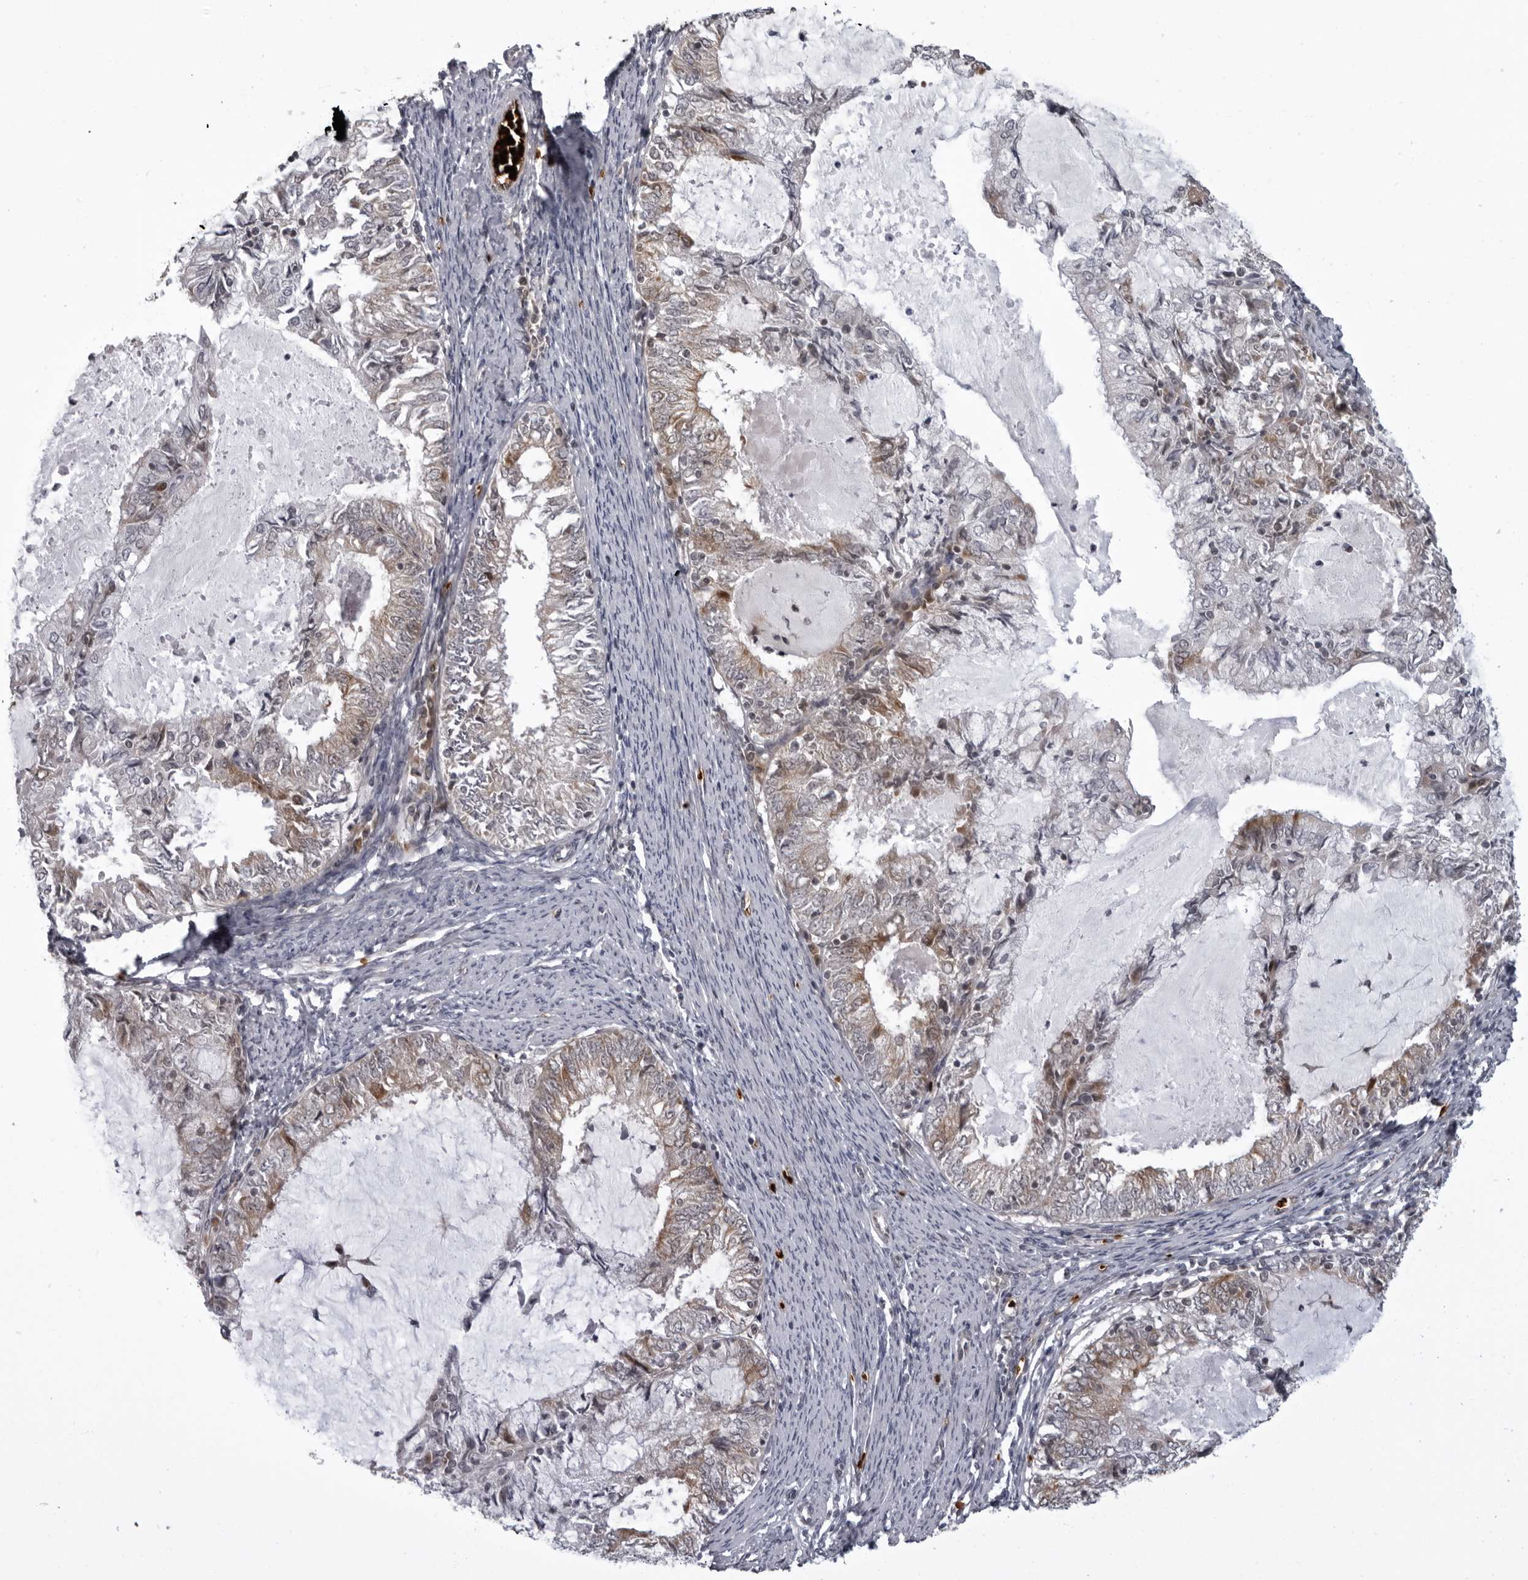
{"staining": {"intensity": "moderate", "quantity": "25%-75%", "location": "cytoplasmic/membranous"}, "tissue": "endometrial cancer", "cell_type": "Tumor cells", "image_type": "cancer", "snomed": [{"axis": "morphology", "description": "Adenocarcinoma, NOS"}, {"axis": "topography", "description": "Endometrium"}], "caption": "Protein analysis of endometrial adenocarcinoma tissue reveals moderate cytoplasmic/membranous expression in about 25%-75% of tumor cells. The staining is performed using DAB (3,3'-diaminobenzidine) brown chromogen to label protein expression. The nuclei are counter-stained blue using hematoxylin.", "gene": "THOP1", "patient": {"sex": "female", "age": 57}}